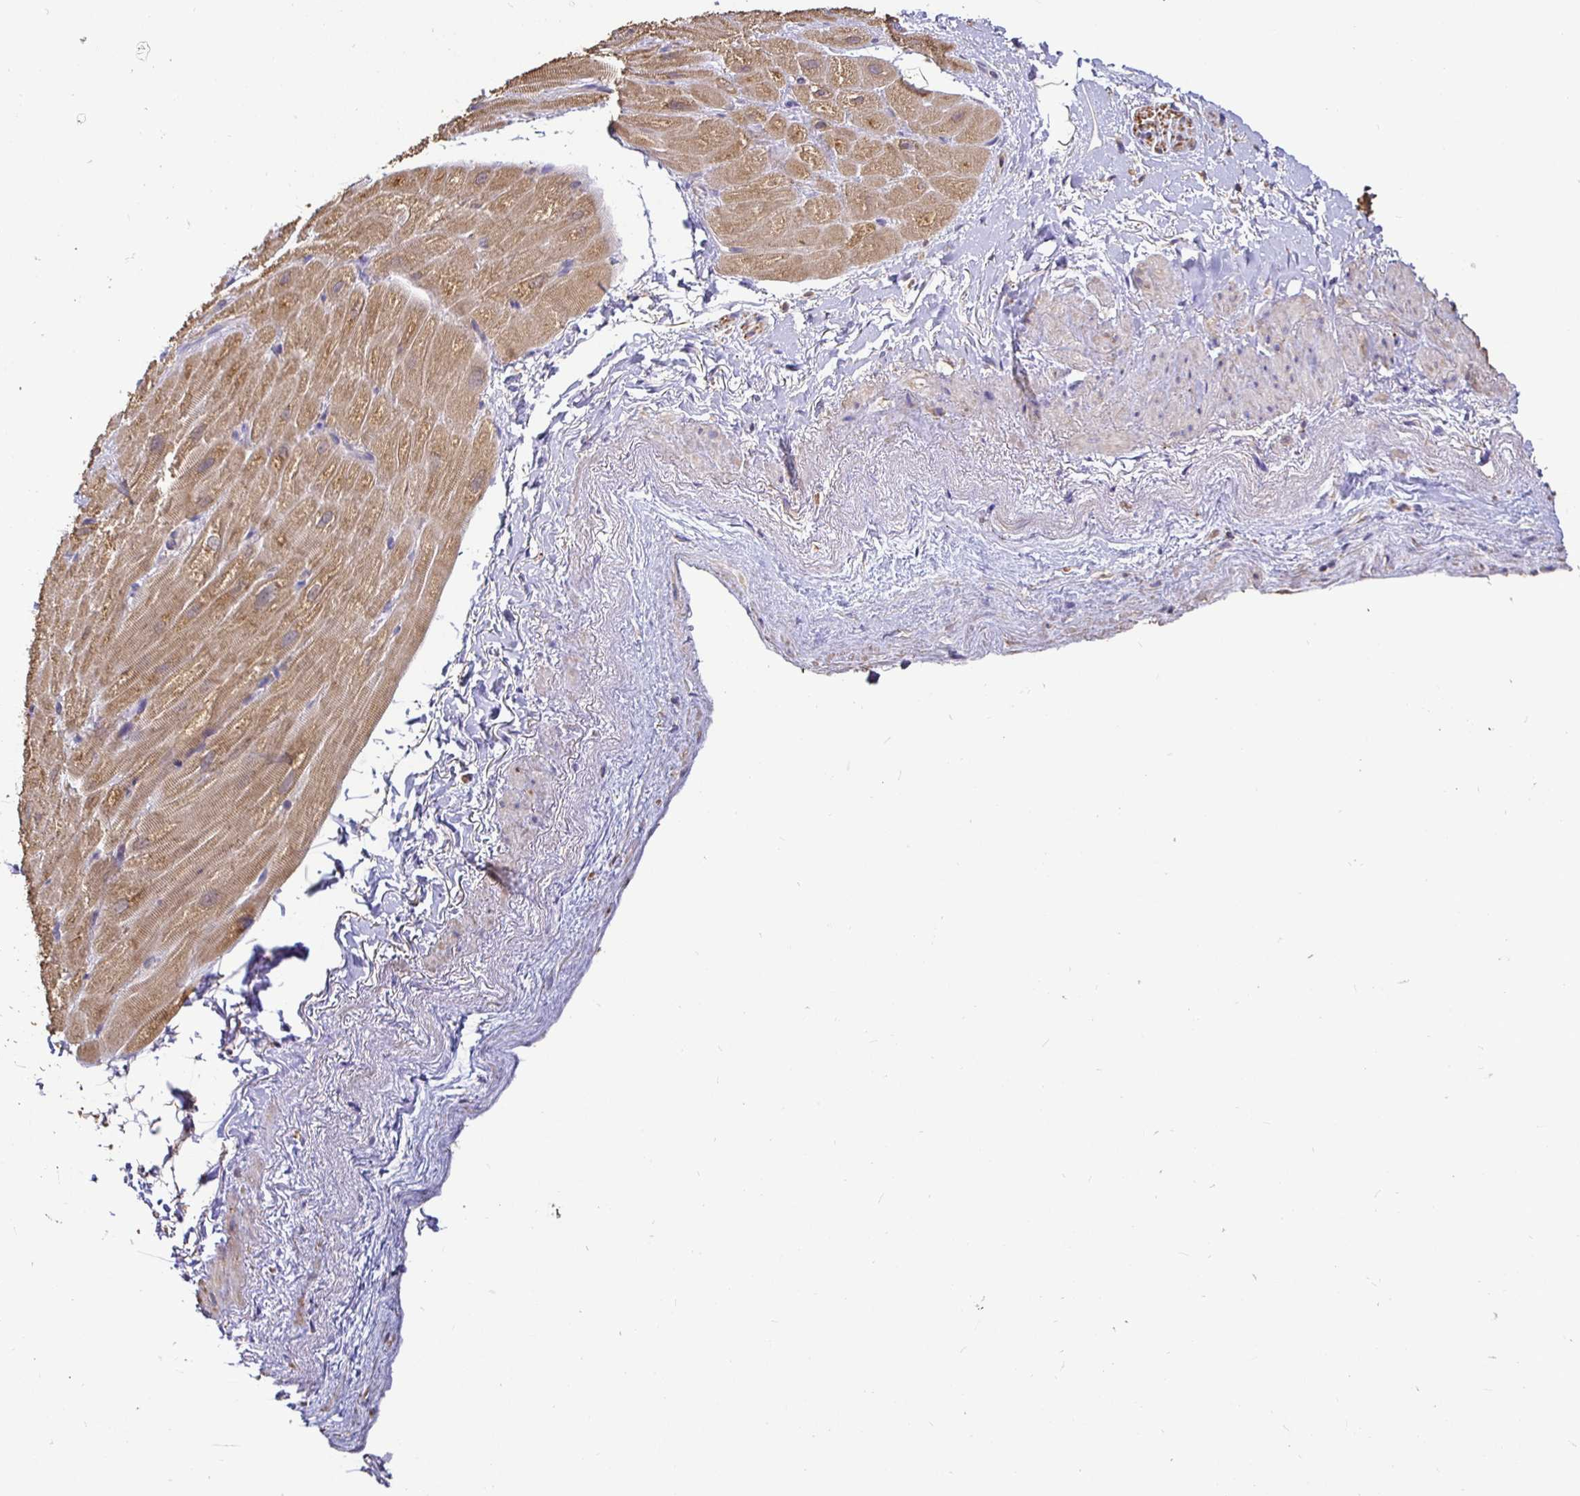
{"staining": {"intensity": "moderate", "quantity": "25%-75%", "location": "cytoplasmic/membranous"}, "tissue": "heart muscle", "cell_type": "Cardiomyocytes", "image_type": "normal", "snomed": [{"axis": "morphology", "description": "Normal tissue, NOS"}, {"axis": "topography", "description": "Heart"}], "caption": "A micrograph showing moderate cytoplasmic/membranous positivity in about 25%-75% of cardiomyocytes in benign heart muscle, as visualized by brown immunohistochemical staining.", "gene": "MAPK8IP3", "patient": {"sex": "male", "age": 62}}